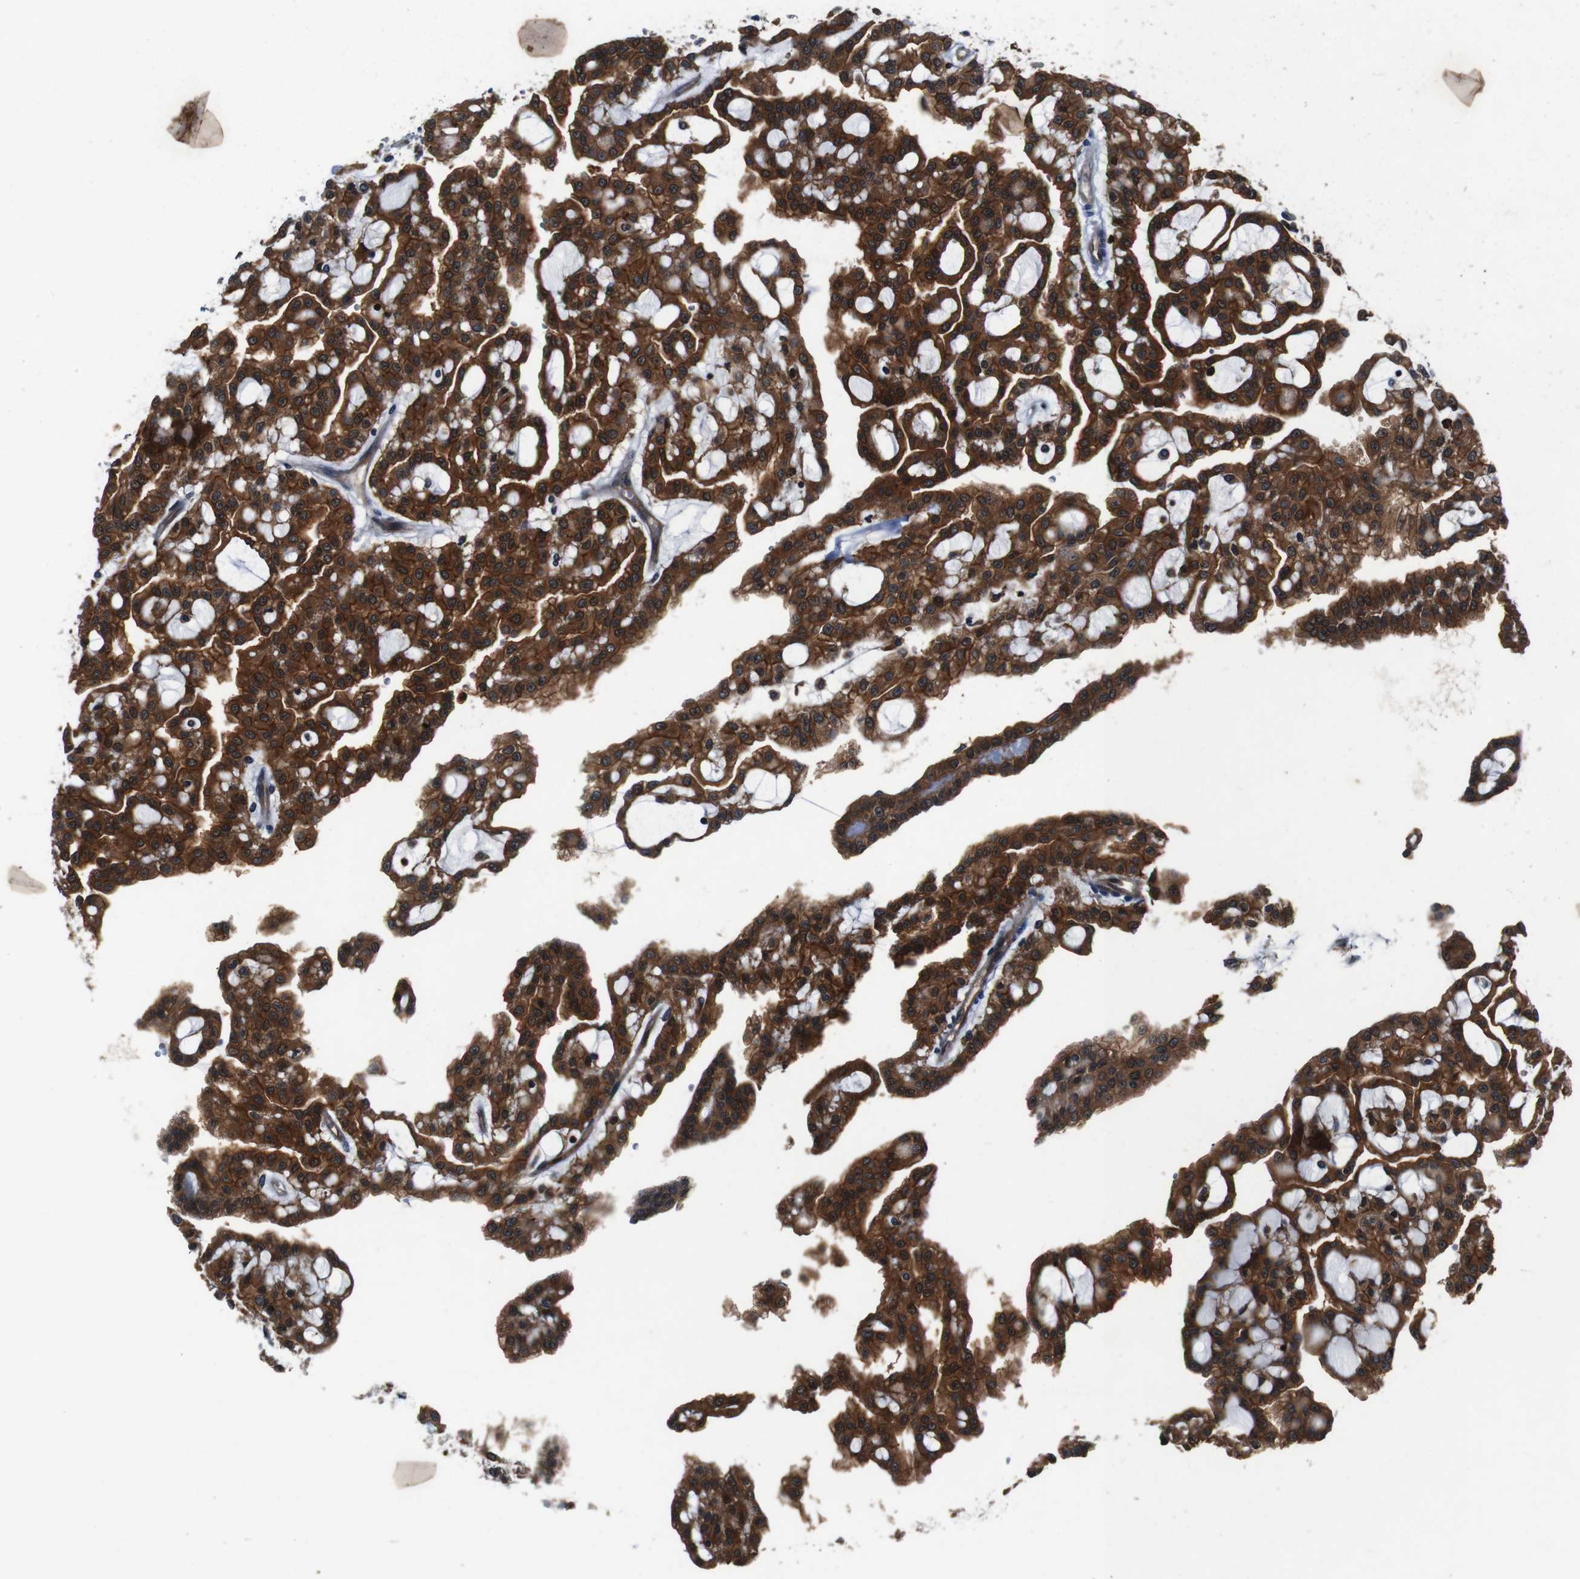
{"staining": {"intensity": "strong", "quantity": ">75%", "location": "cytoplasmic/membranous"}, "tissue": "renal cancer", "cell_type": "Tumor cells", "image_type": "cancer", "snomed": [{"axis": "morphology", "description": "Adenocarcinoma, NOS"}, {"axis": "topography", "description": "Kidney"}], "caption": "Protein expression analysis of adenocarcinoma (renal) demonstrates strong cytoplasmic/membranous expression in approximately >75% of tumor cells. Immunohistochemistry (ihc) stains the protein in brown and the nuclei are stained blue.", "gene": "ANXA1", "patient": {"sex": "male", "age": 63}}